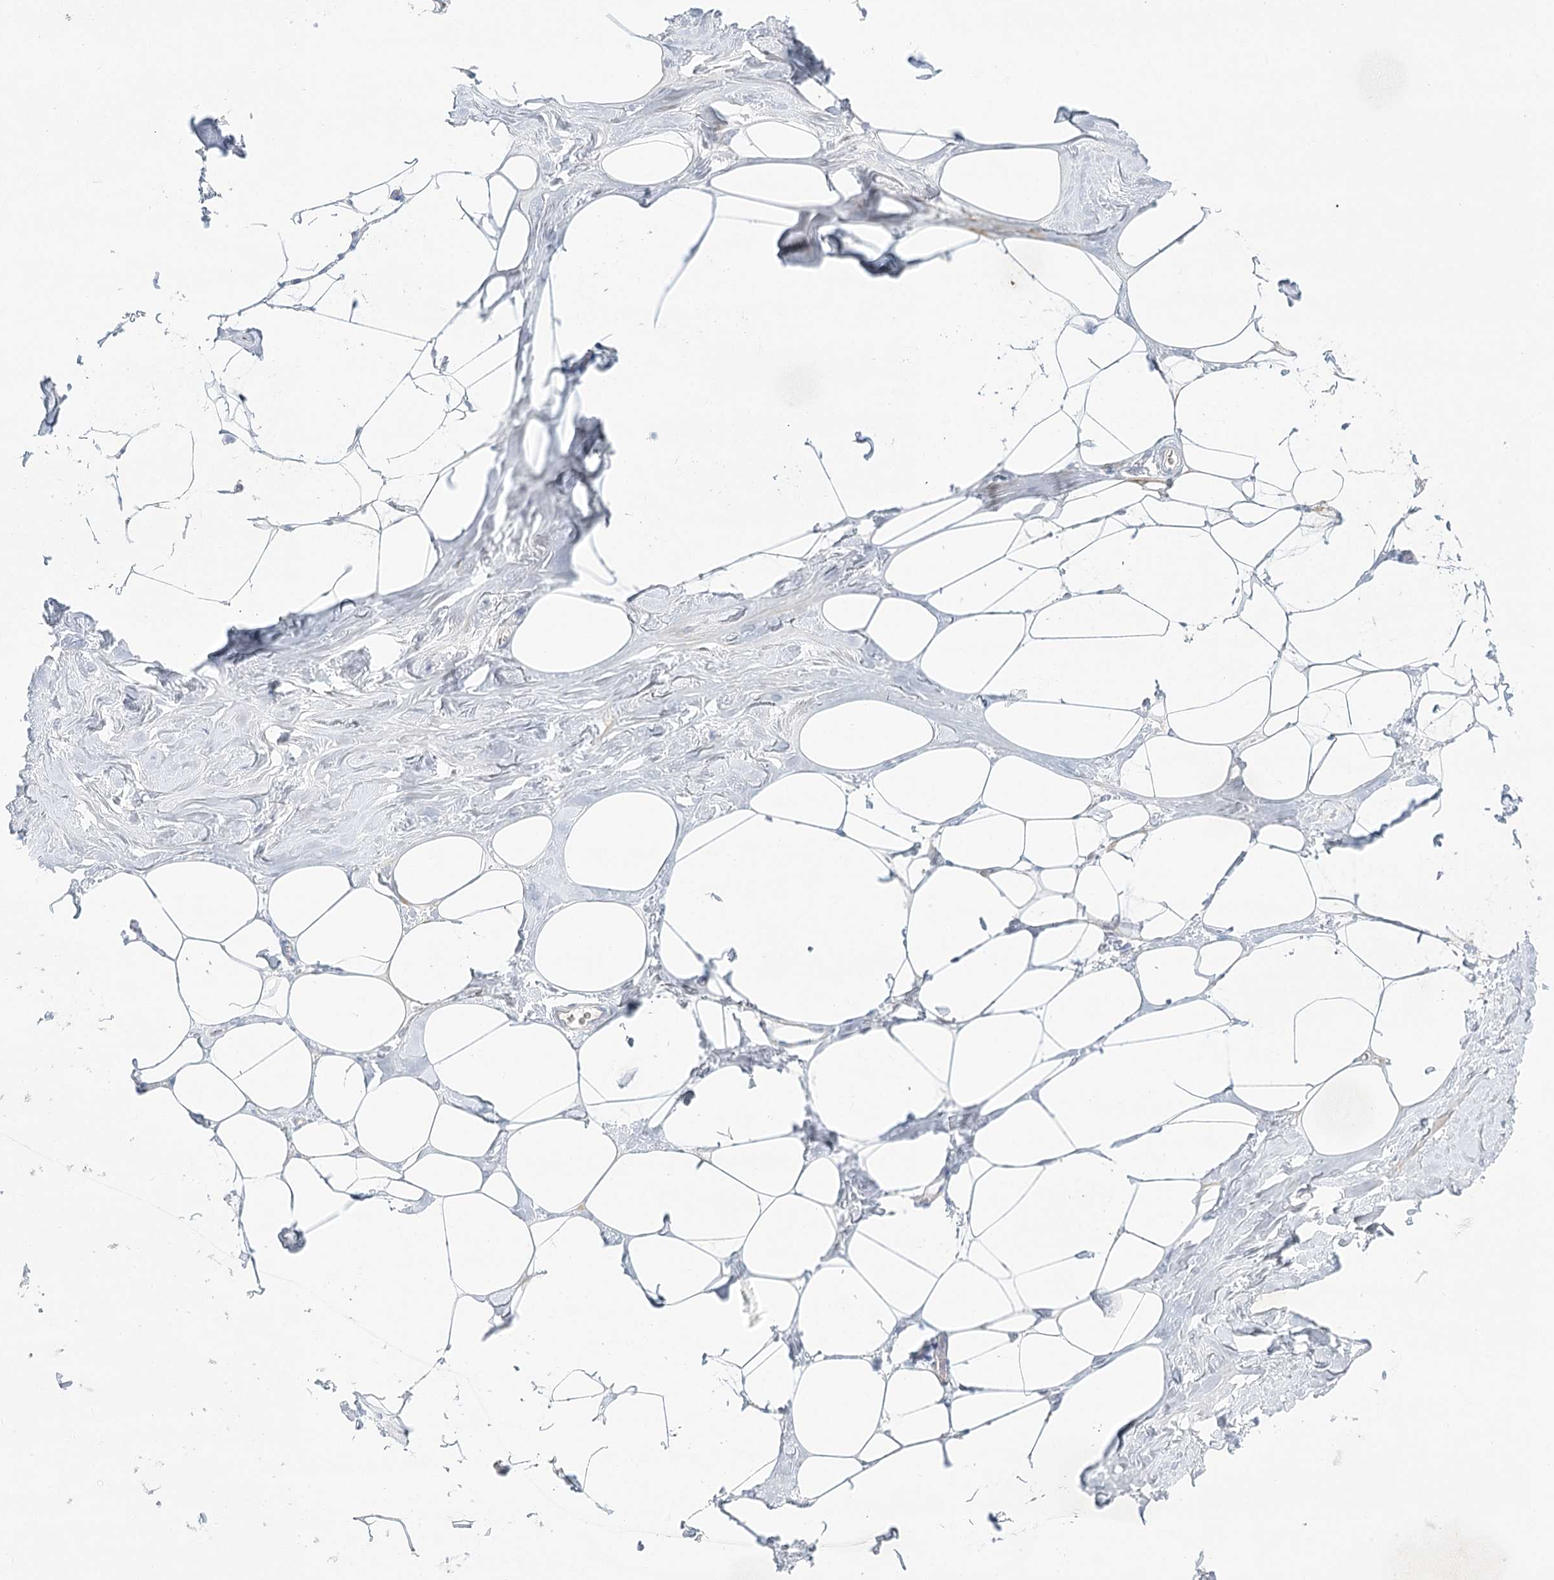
{"staining": {"intensity": "negative", "quantity": "none", "location": "none"}, "tissue": "adipose tissue", "cell_type": "Adipocytes", "image_type": "normal", "snomed": [{"axis": "morphology", "description": "Normal tissue, NOS"}, {"axis": "morphology", "description": "Fibrosis, NOS"}, {"axis": "topography", "description": "Breast"}, {"axis": "topography", "description": "Adipose tissue"}], "caption": "This is a micrograph of IHC staining of normal adipose tissue, which shows no positivity in adipocytes.", "gene": "DMGDH", "patient": {"sex": "female", "age": 39}}